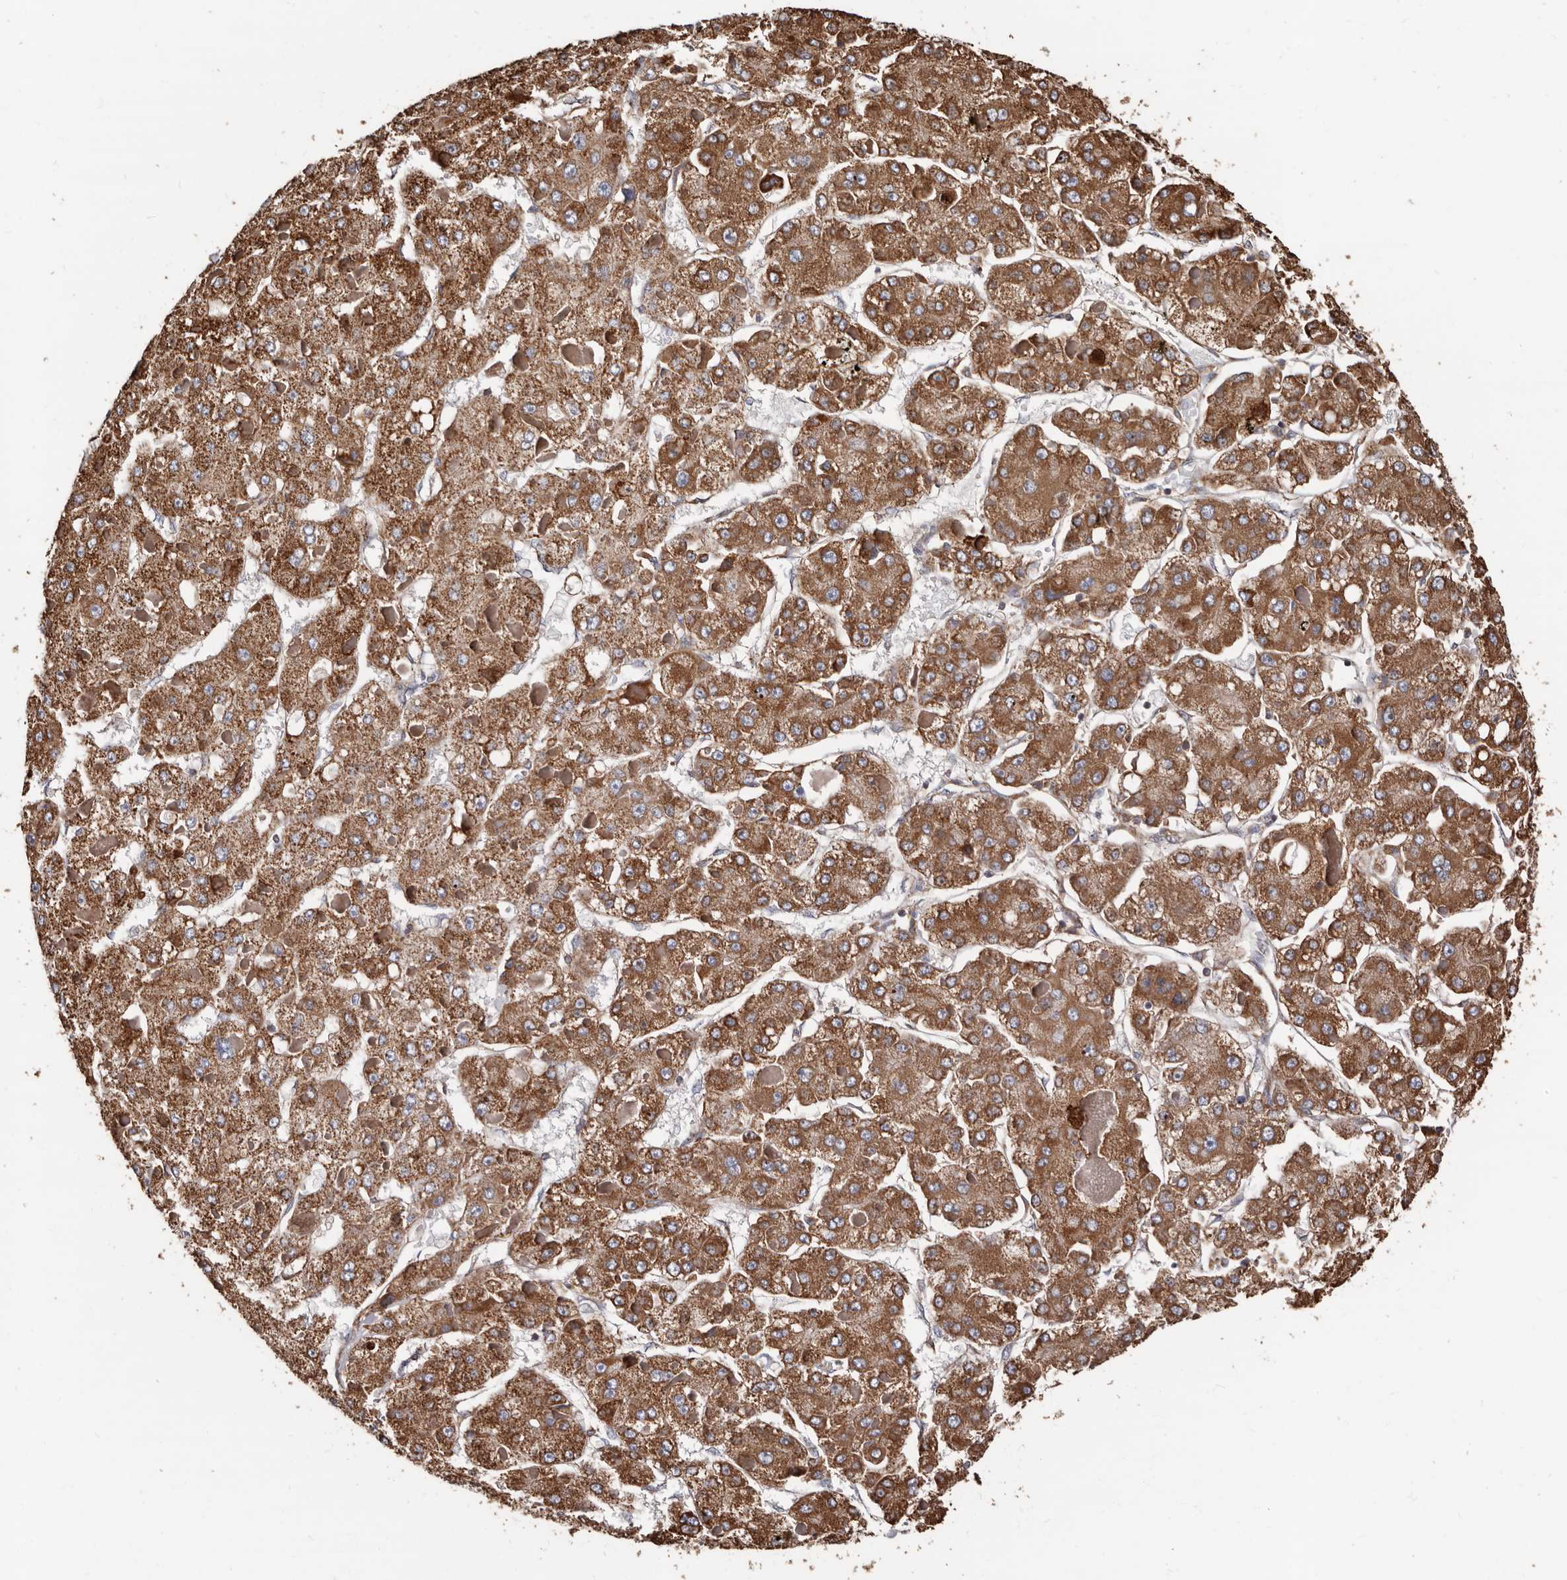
{"staining": {"intensity": "moderate", "quantity": ">75%", "location": "cytoplasmic/membranous"}, "tissue": "liver cancer", "cell_type": "Tumor cells", "image_type": "cancer", "snomed": [{"axis": "morphology", "description": "Carcinoma, Hepatocellular, NOS"}, {"axis": "topography", "description": "Liver"}], "caption": "This is a photomicrograph of IHC staining of liver cancer (hepatocellular carcinoma), which shows moderate positivity in the cytoplasmic/membranous of tumor cells.", "gene": "OSGIN2", "patient": {"sex": "female", "age": 73}}